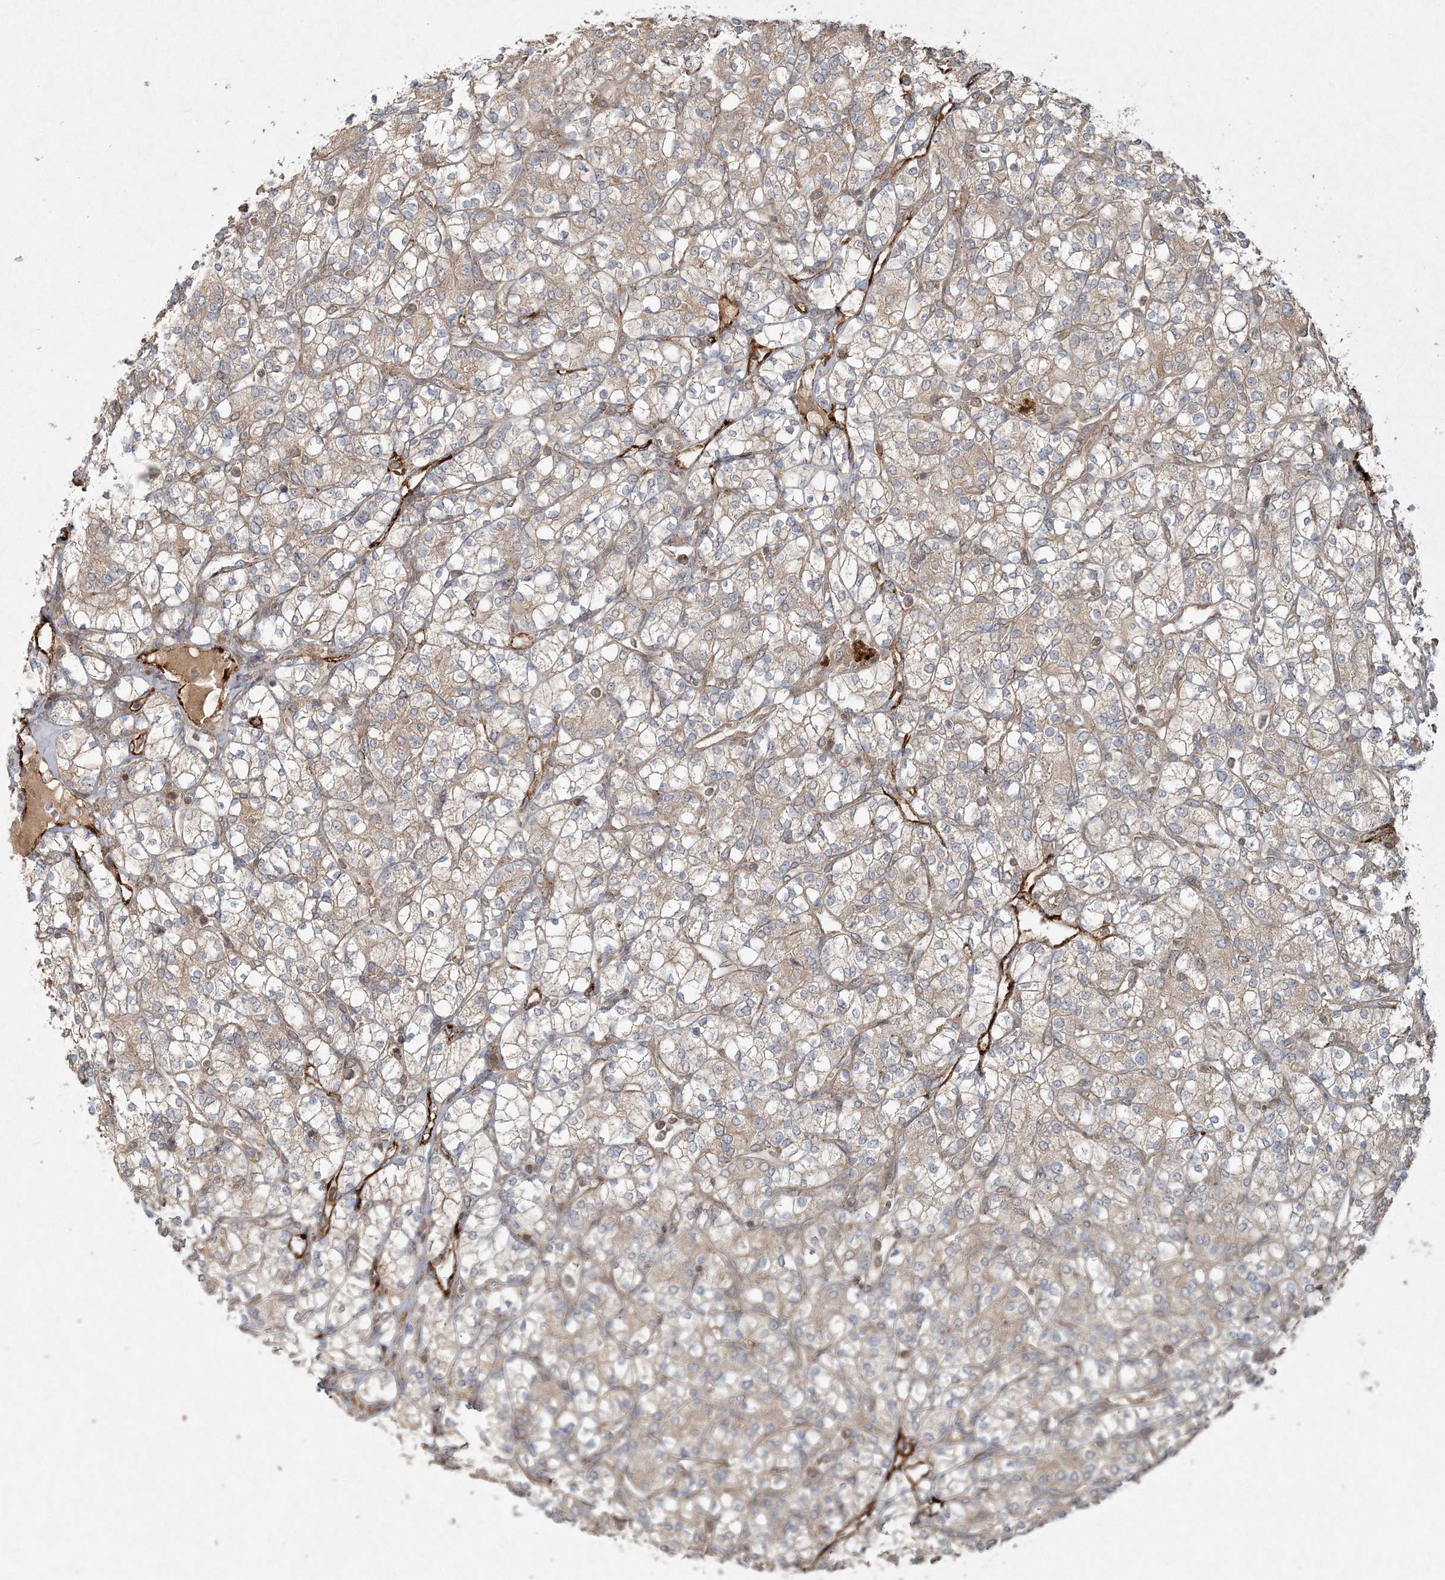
{"staining": {"intensity": "weak", "quantity": "25%-75%", "location": "cytoplasmic/membranous"}, "tissue": "renal cancer", "cell_type": "Tumor cells", "image_type": "cancer", "snomed": [{"axis": "morphology", "description": "Adenocarcinoma, NOS"}, {"axis": "topography", "description": "Kidney"}], "caption": "Tumor cells reveal low levels of weak cytoplasmic/membranous staining in approximately 25%-75% of cells in human renal adenocarcinoma.", "gene": "ANAPC16", "patient": {"sex": "male", "age": 77}}